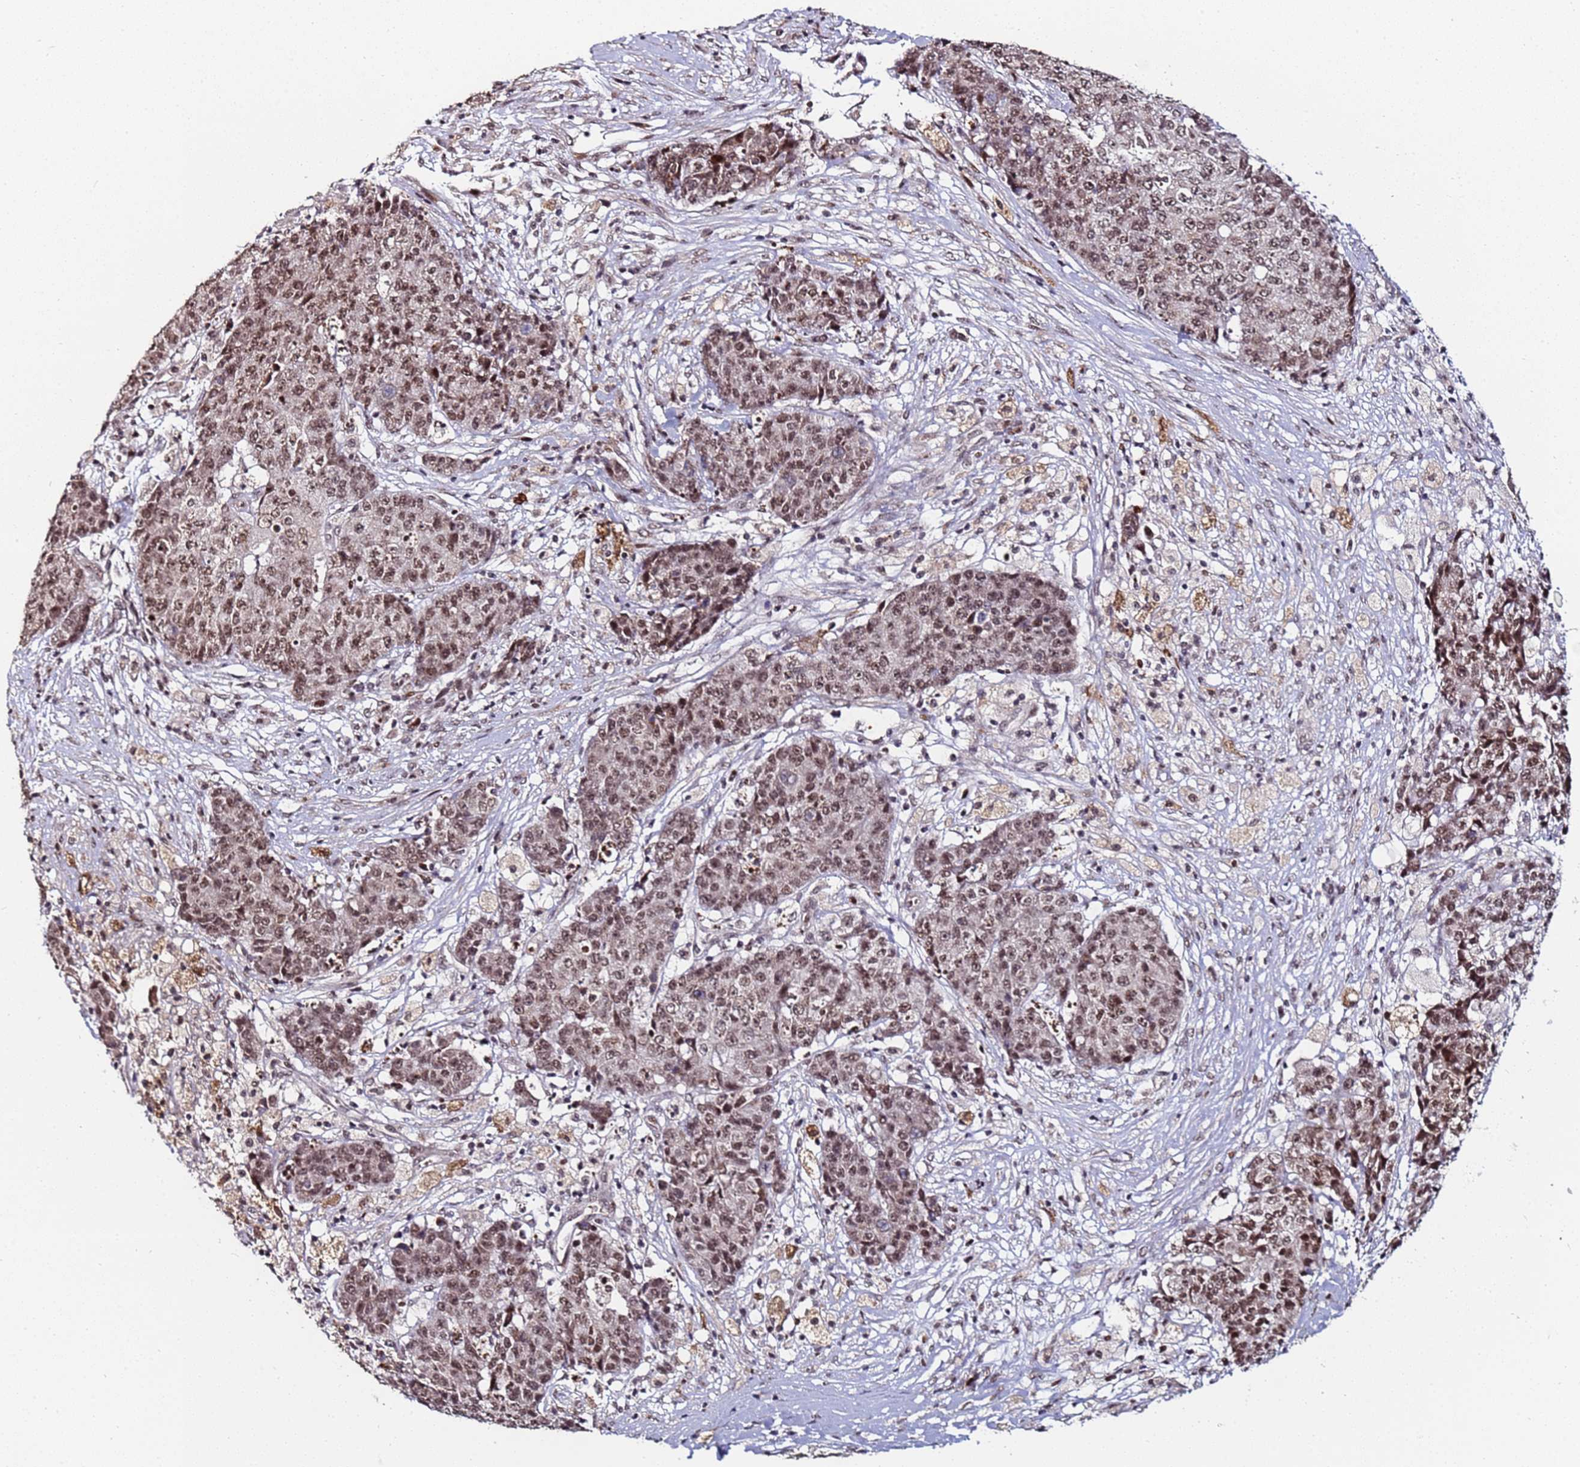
{"staining": {"intensity": "moderate", "quantity": ">75%", "location": "cytoplasmic/membranous"}, "tissue": "ovarian cancer", "cell_type": "Tumor cells", "image_type": "cancer", "snomed": [{"axis": "morphology", "description": "Carcinoma, endometroid"}, {"axis": "topography", "description": "Ovary"}], "caption": "Ovarian cancer tissue displays moderate cytoplasmic/membranous expression in about >75% of tumor cells", "gene": "PPM1H", "patient": {"sex": "female", "age": 42}}